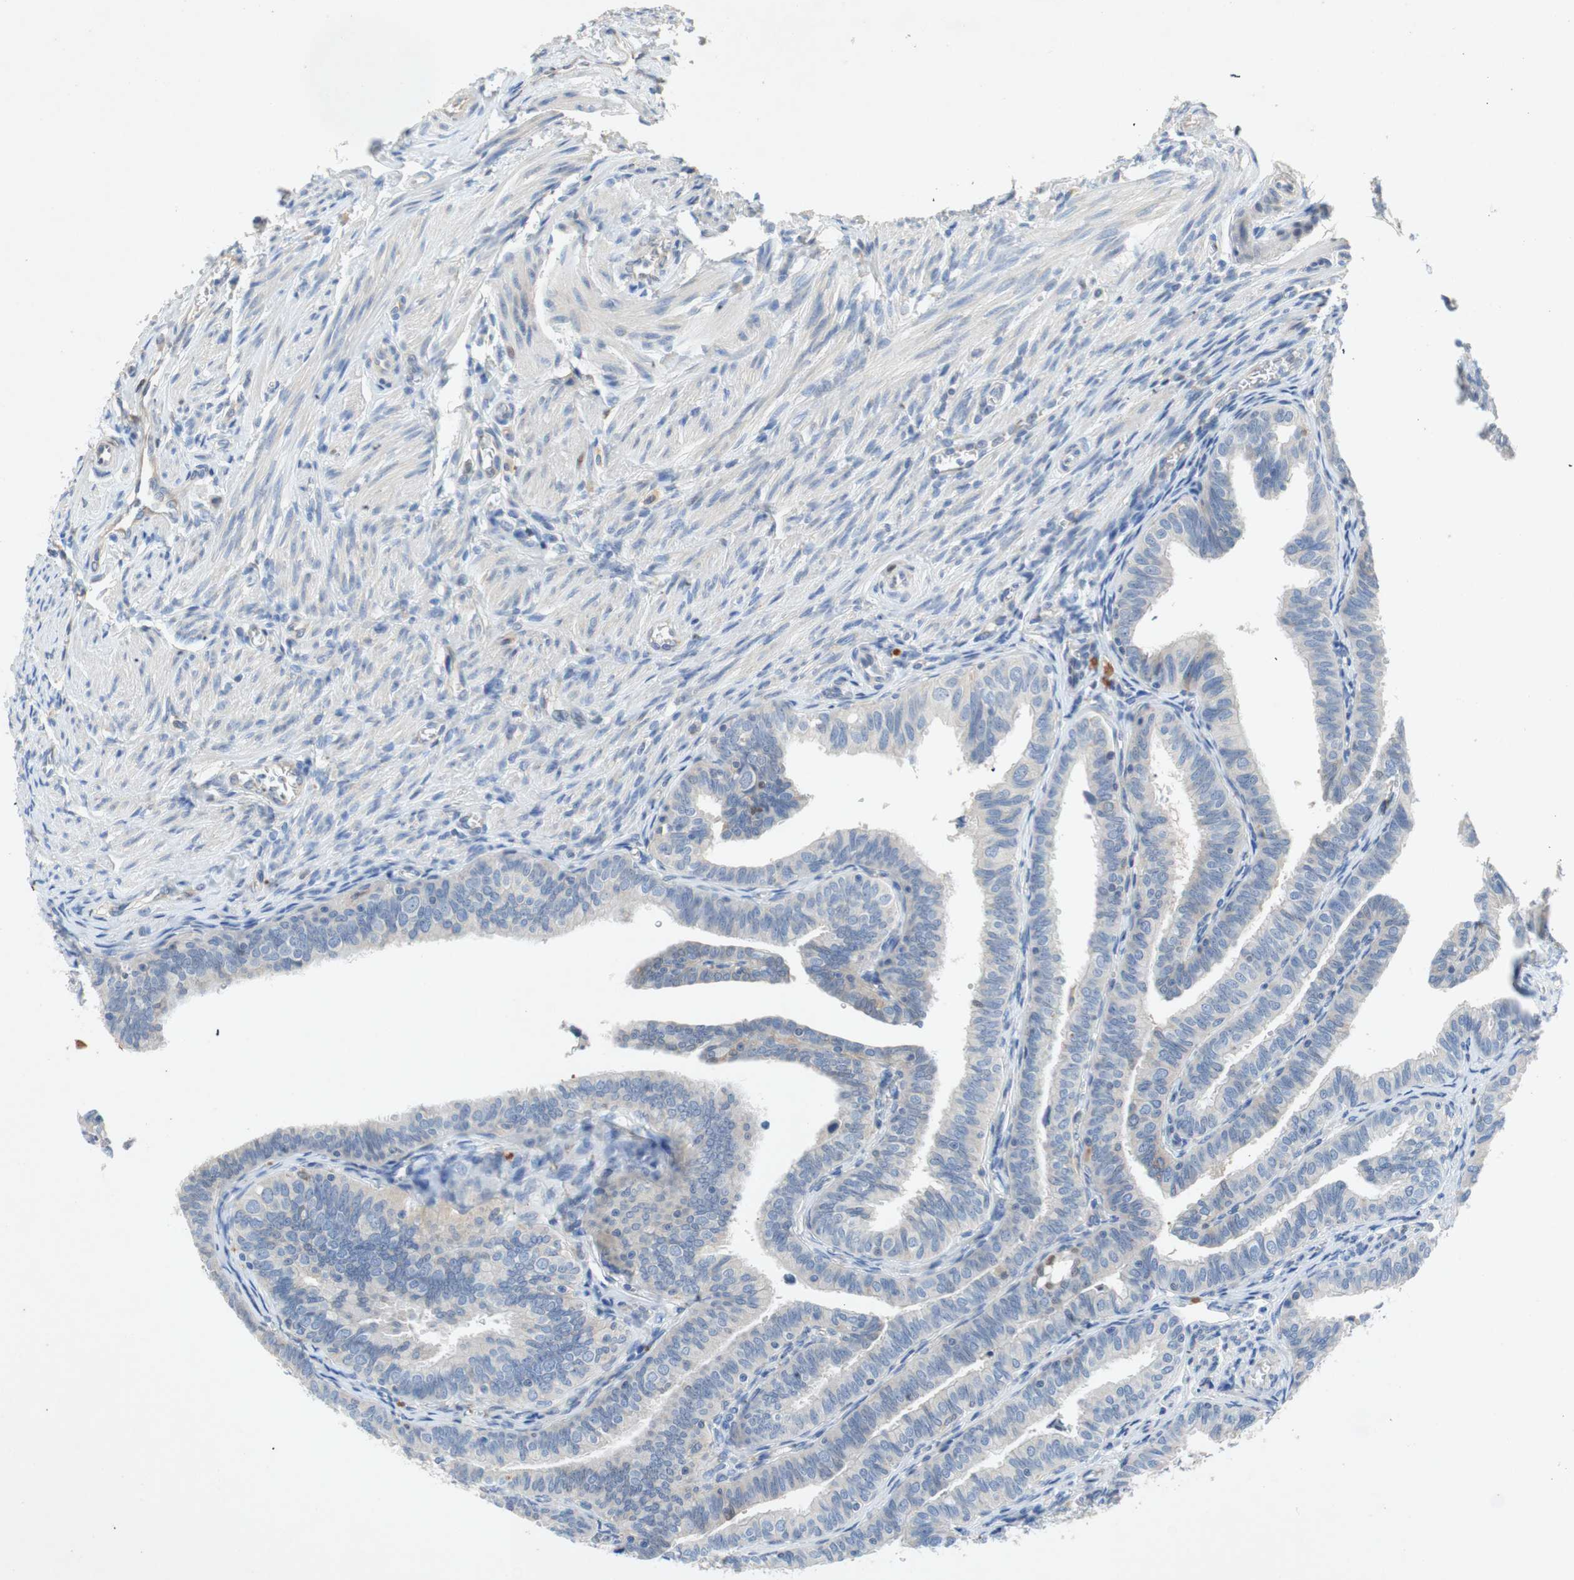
{"staining": {"intensity": "weak", "quantity": "25%-75%", "location": "cytoplasmic/membranous"}, "tissue": "fallopian tube", "cell_type": "Glandular cells", "image_type": "normal", "snomed": [{"axis": "morphology", "description": "Normal tissue, NOS"}, {"axis": "topography", "description": "Fallopian tube"}], "caption": "Glandular cells display low levels of weak cytoplasmic/membranous expression in about 25%-75% of cells in unremarkable fallopian tube.", "gene": "RELB", "patient": {"sex": "female", "age": 46}}